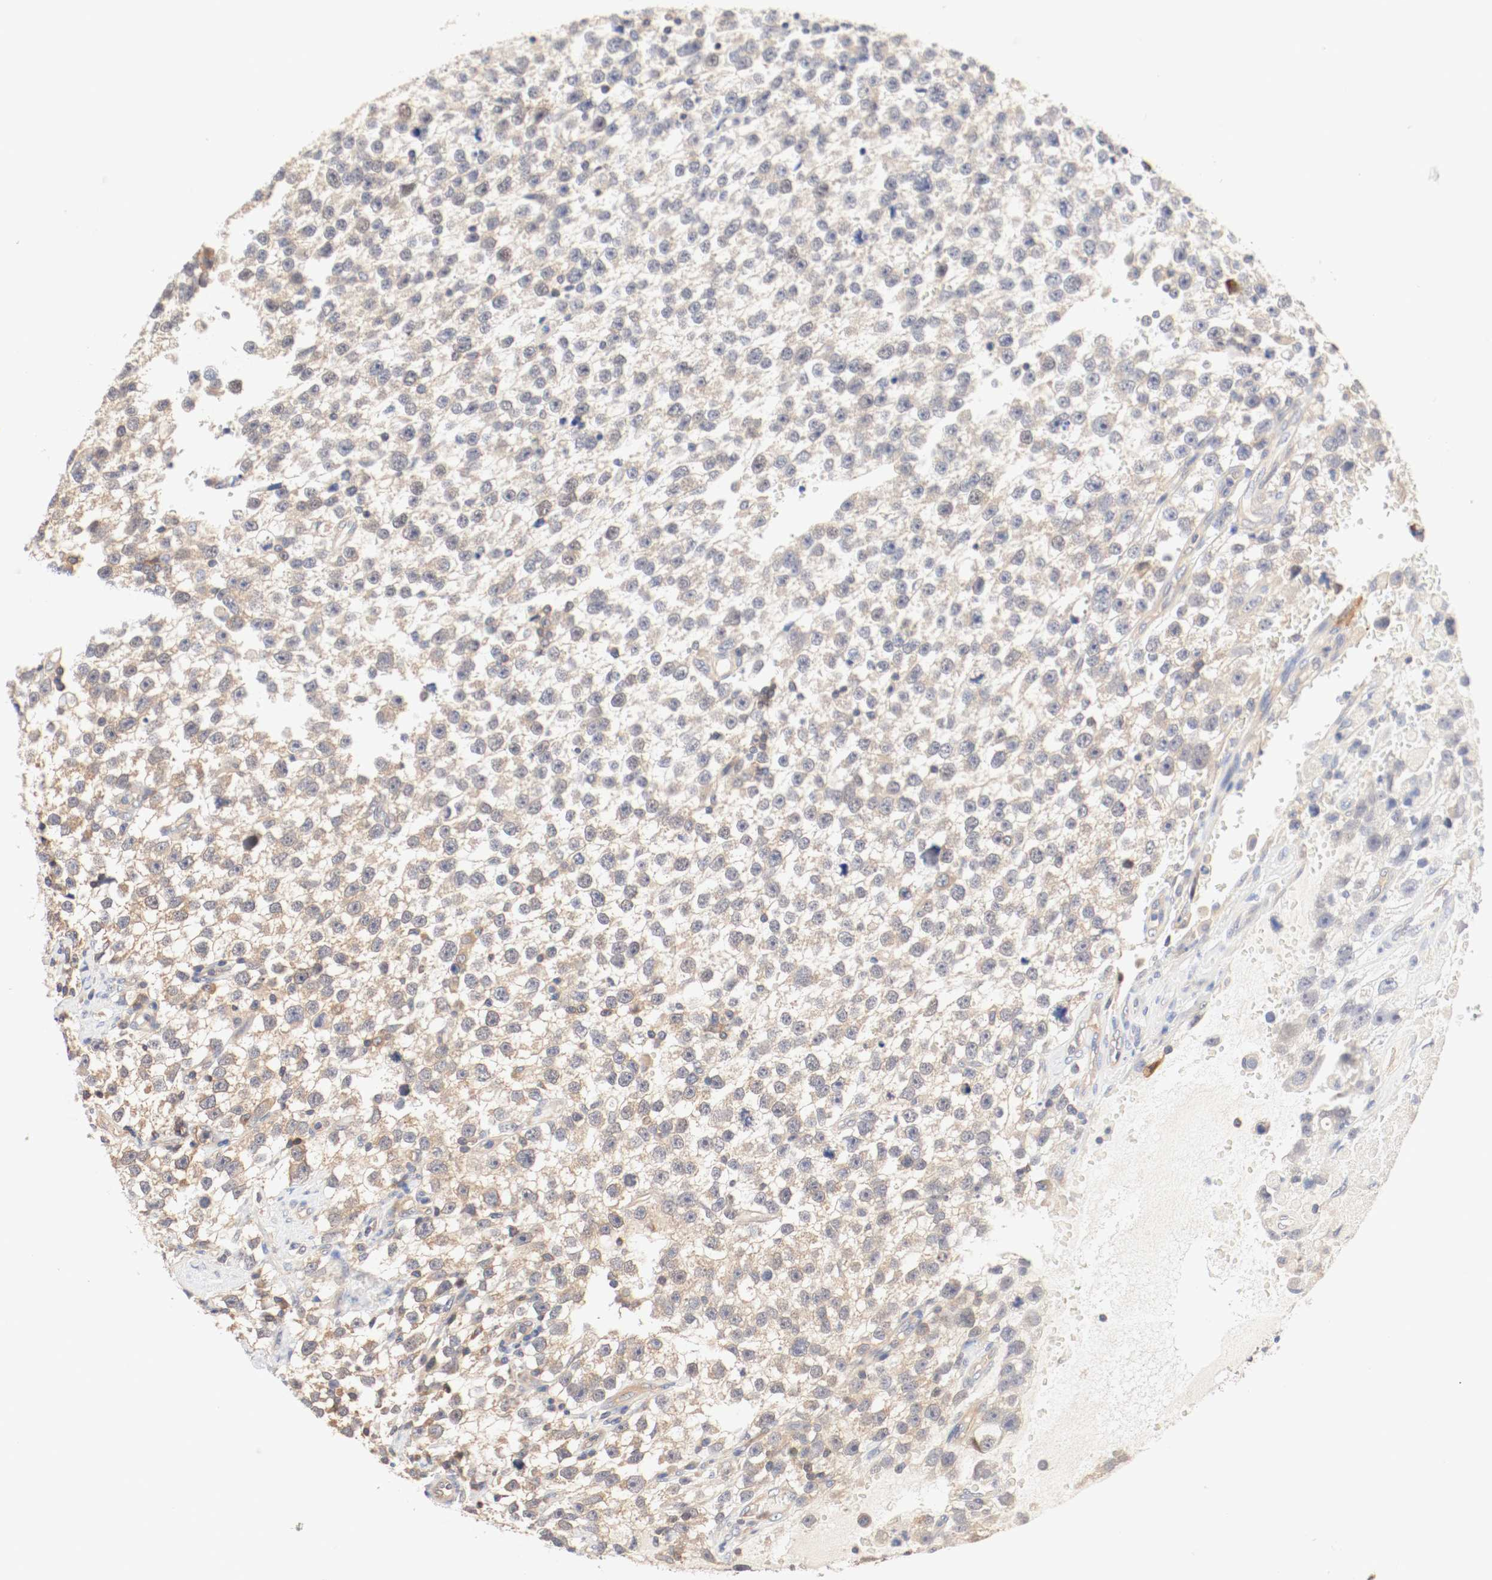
{"staining": {"intensity": "moderate", "quantity": "25%-75%", "location": "cytoplasmic/membranous"}, "tissue": "testis cancer", "cell_type": "Tumor cells", "image_type": "cancer", "snomed": [{"axis": "morphology", "description": "Seminoma, NOS"}, {"axis": "topography", "description": "Testis"}], "caption": "Seminoma (testis) stained with a brown dye shows moderate cytoplasmic/membranous positive positivity in about 25%-75% of tumor cells.", "gene": "GIT1", "patient": {"sex": "male", "age": 33}}